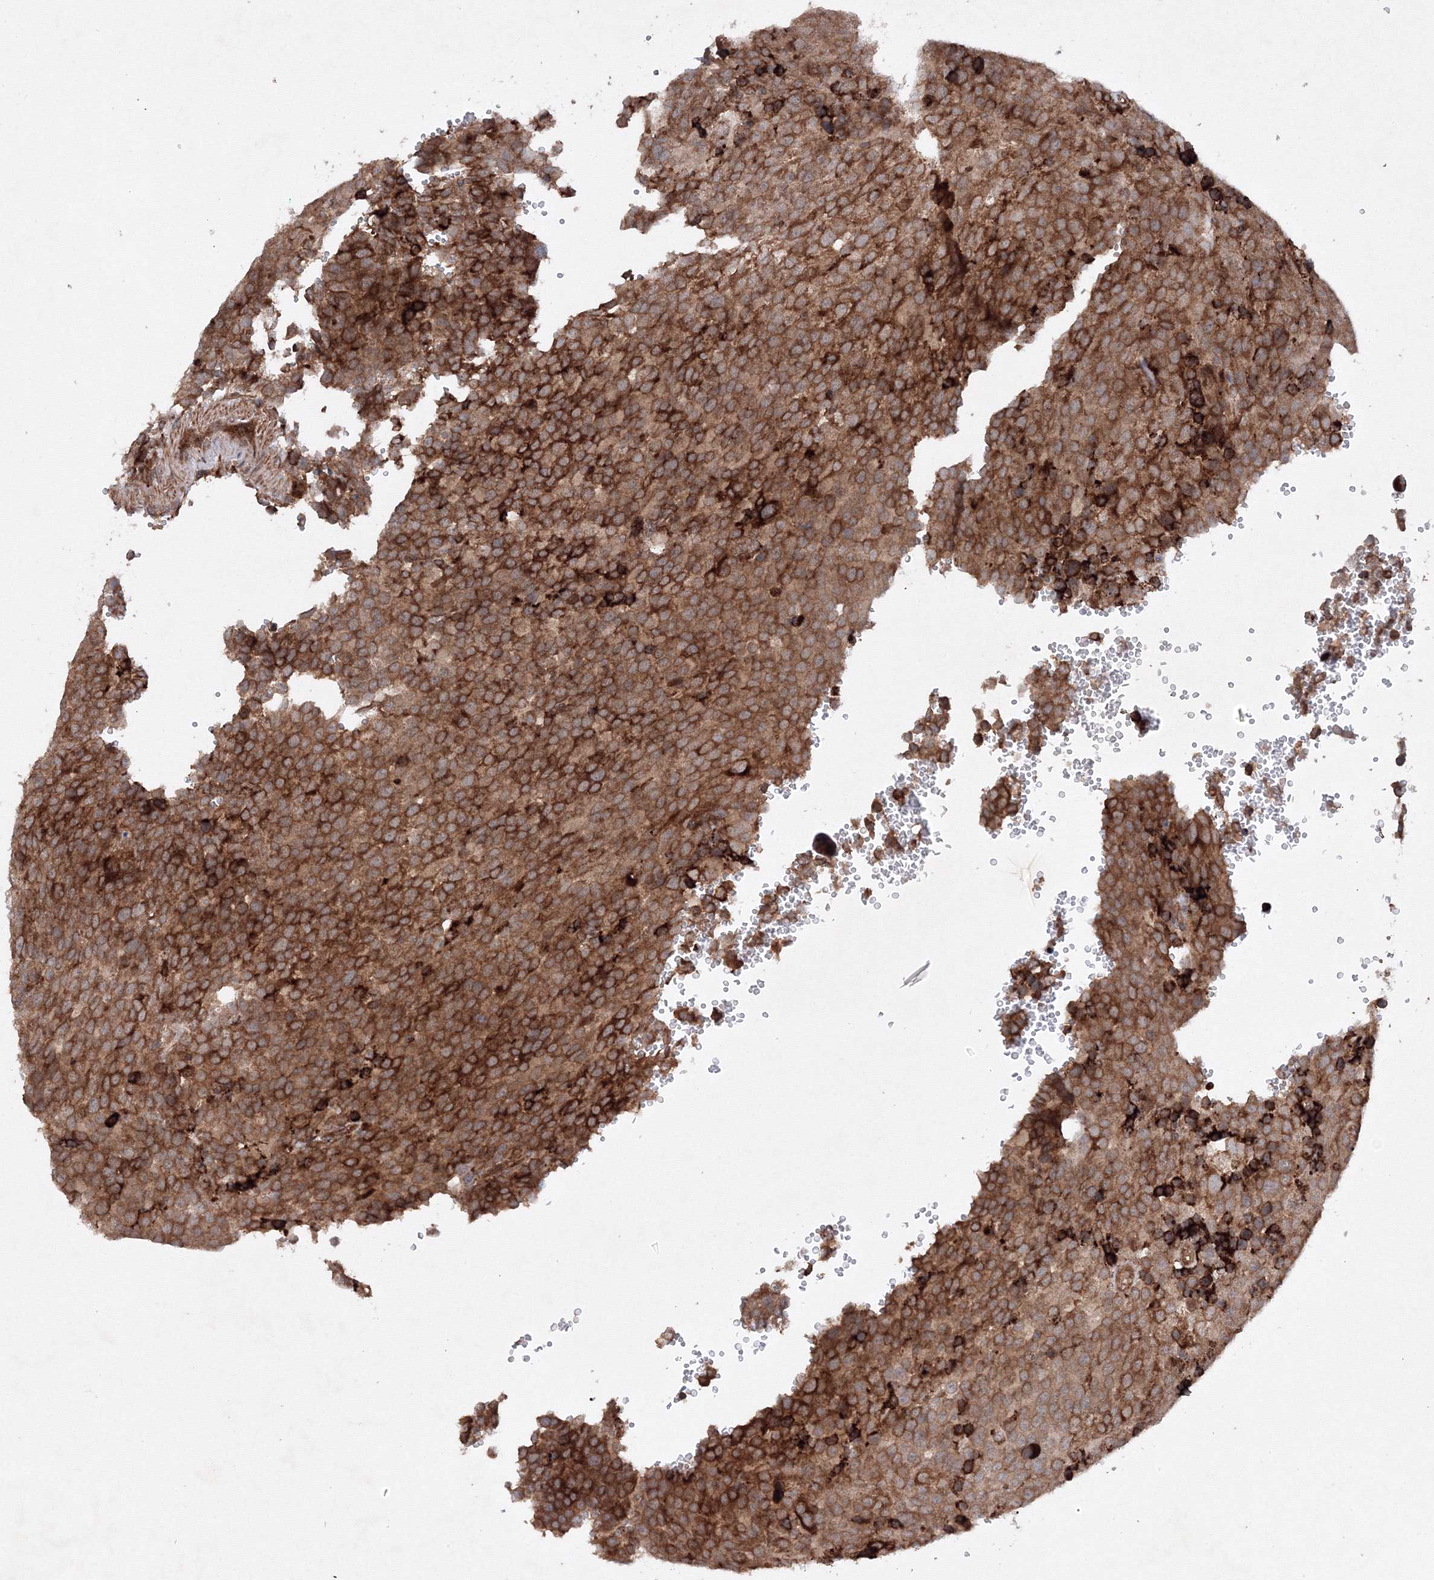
{"staining": {"intensity": "strong", "quantity": ">75%", "location": "cytoplasmic/membranous"}, "tissue": "testis cancer", "cell_type": "Tumor cells", "image_type": "cancer", "snomed": [{"axis": "morphology", "description": "Seminoma, NOS"}, {"axis": "topography", "description": "Testis"}], "caption": "The micrograph demonstrates staining of testis cancer, revealing strong cytoplasmic/membranous protein staining (brown color) within tumor cells.", "gene": "DCTD", "patient": {"sex": "male", "age": 71}}